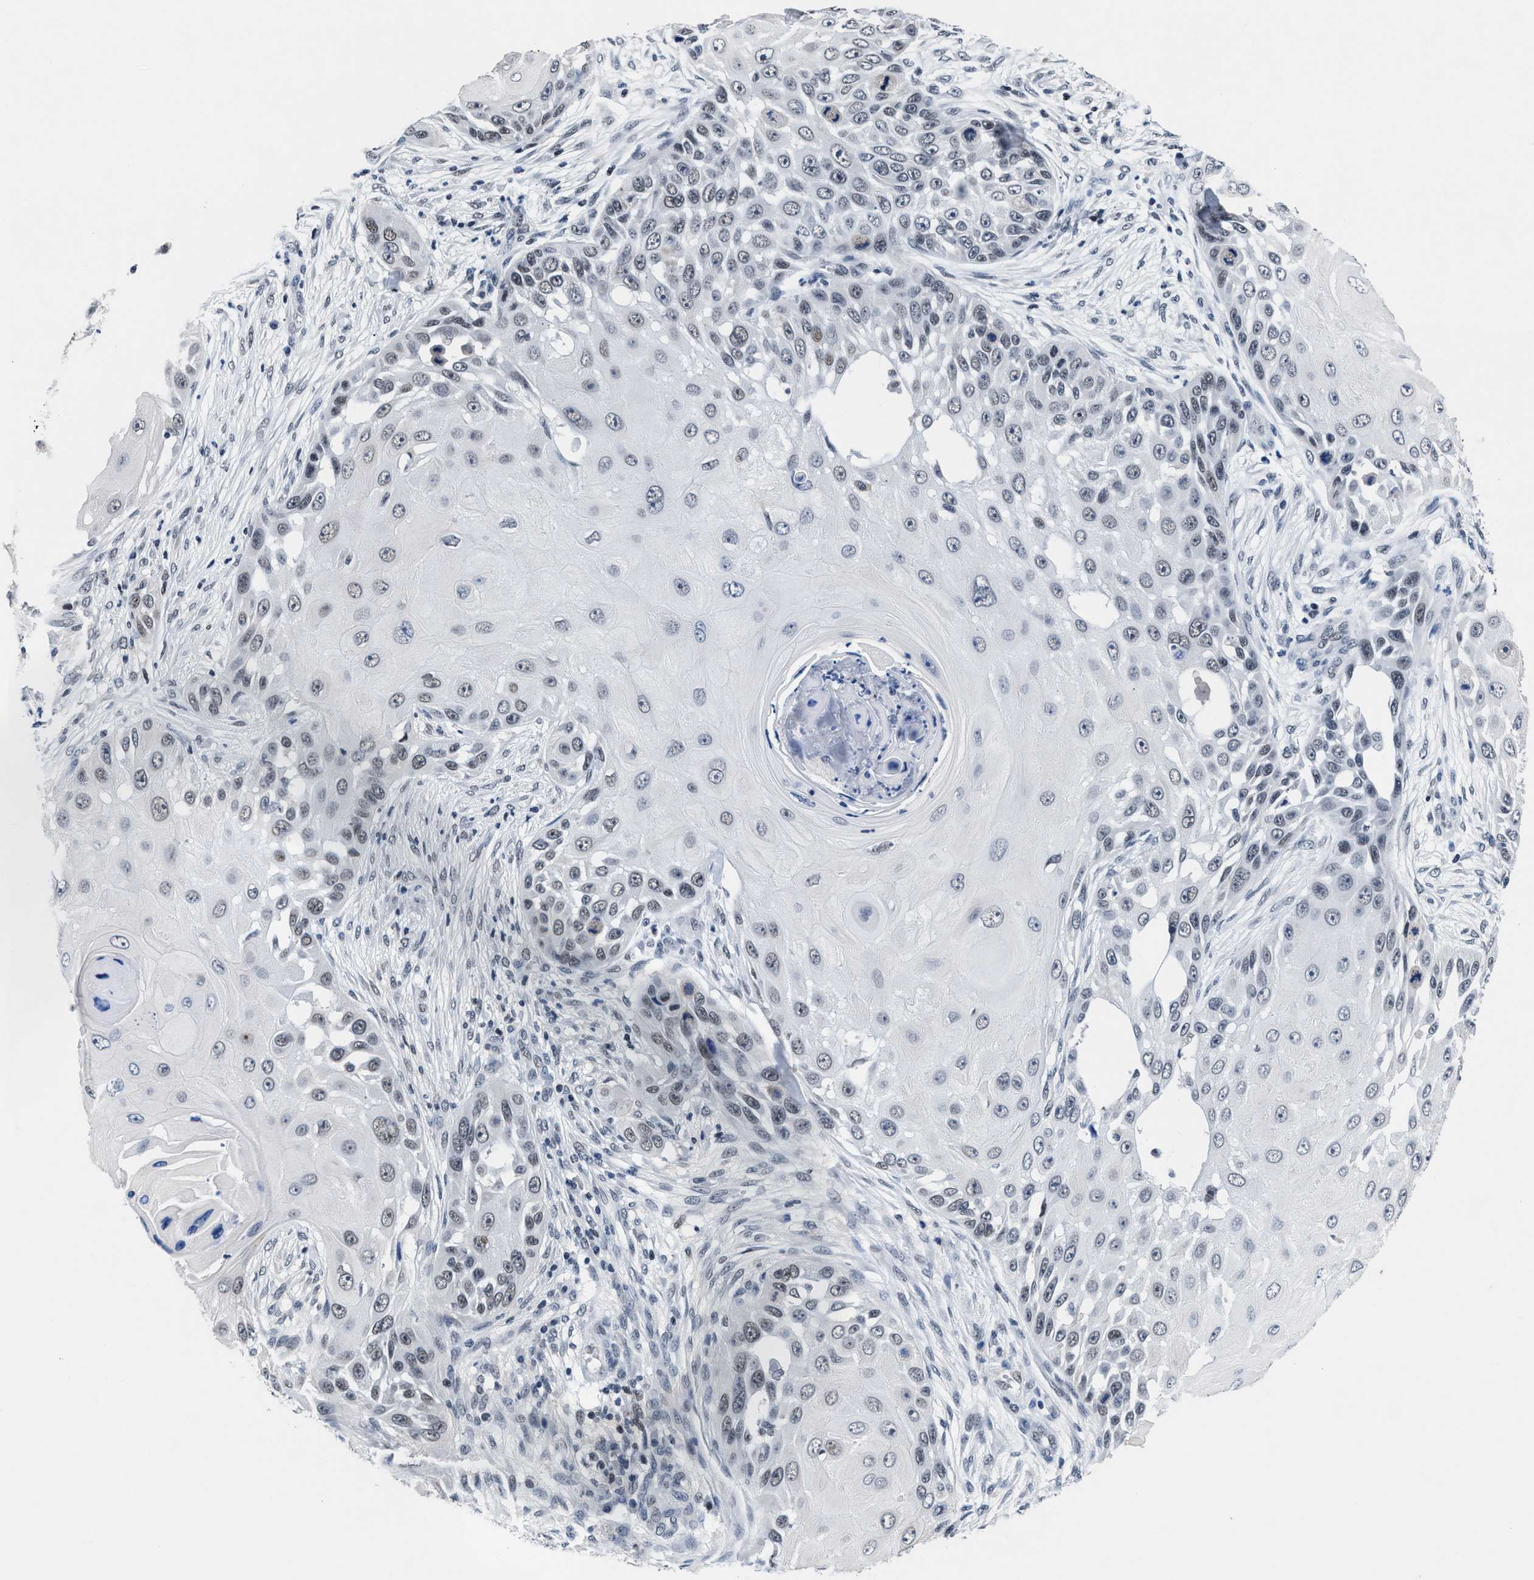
{"staining": {"intensity": "weak", "quantity": "<25%", "location": "nuclear"}, "tissue": "skin cancer", "cell_type": "Tumor cells", "image_type": "cancer", "snomed": [{"axis": "morphology", "description": "Squamous cell carcinoma, NOS"}, {"axis": "topography", "description": "Skin"}], "caption": "The photomicrograph exhibits no staining of tumor cells in skin squamous cell carcinoma.", "gene": "WDR81", "patient": {"sex": "female", "age": 44}}